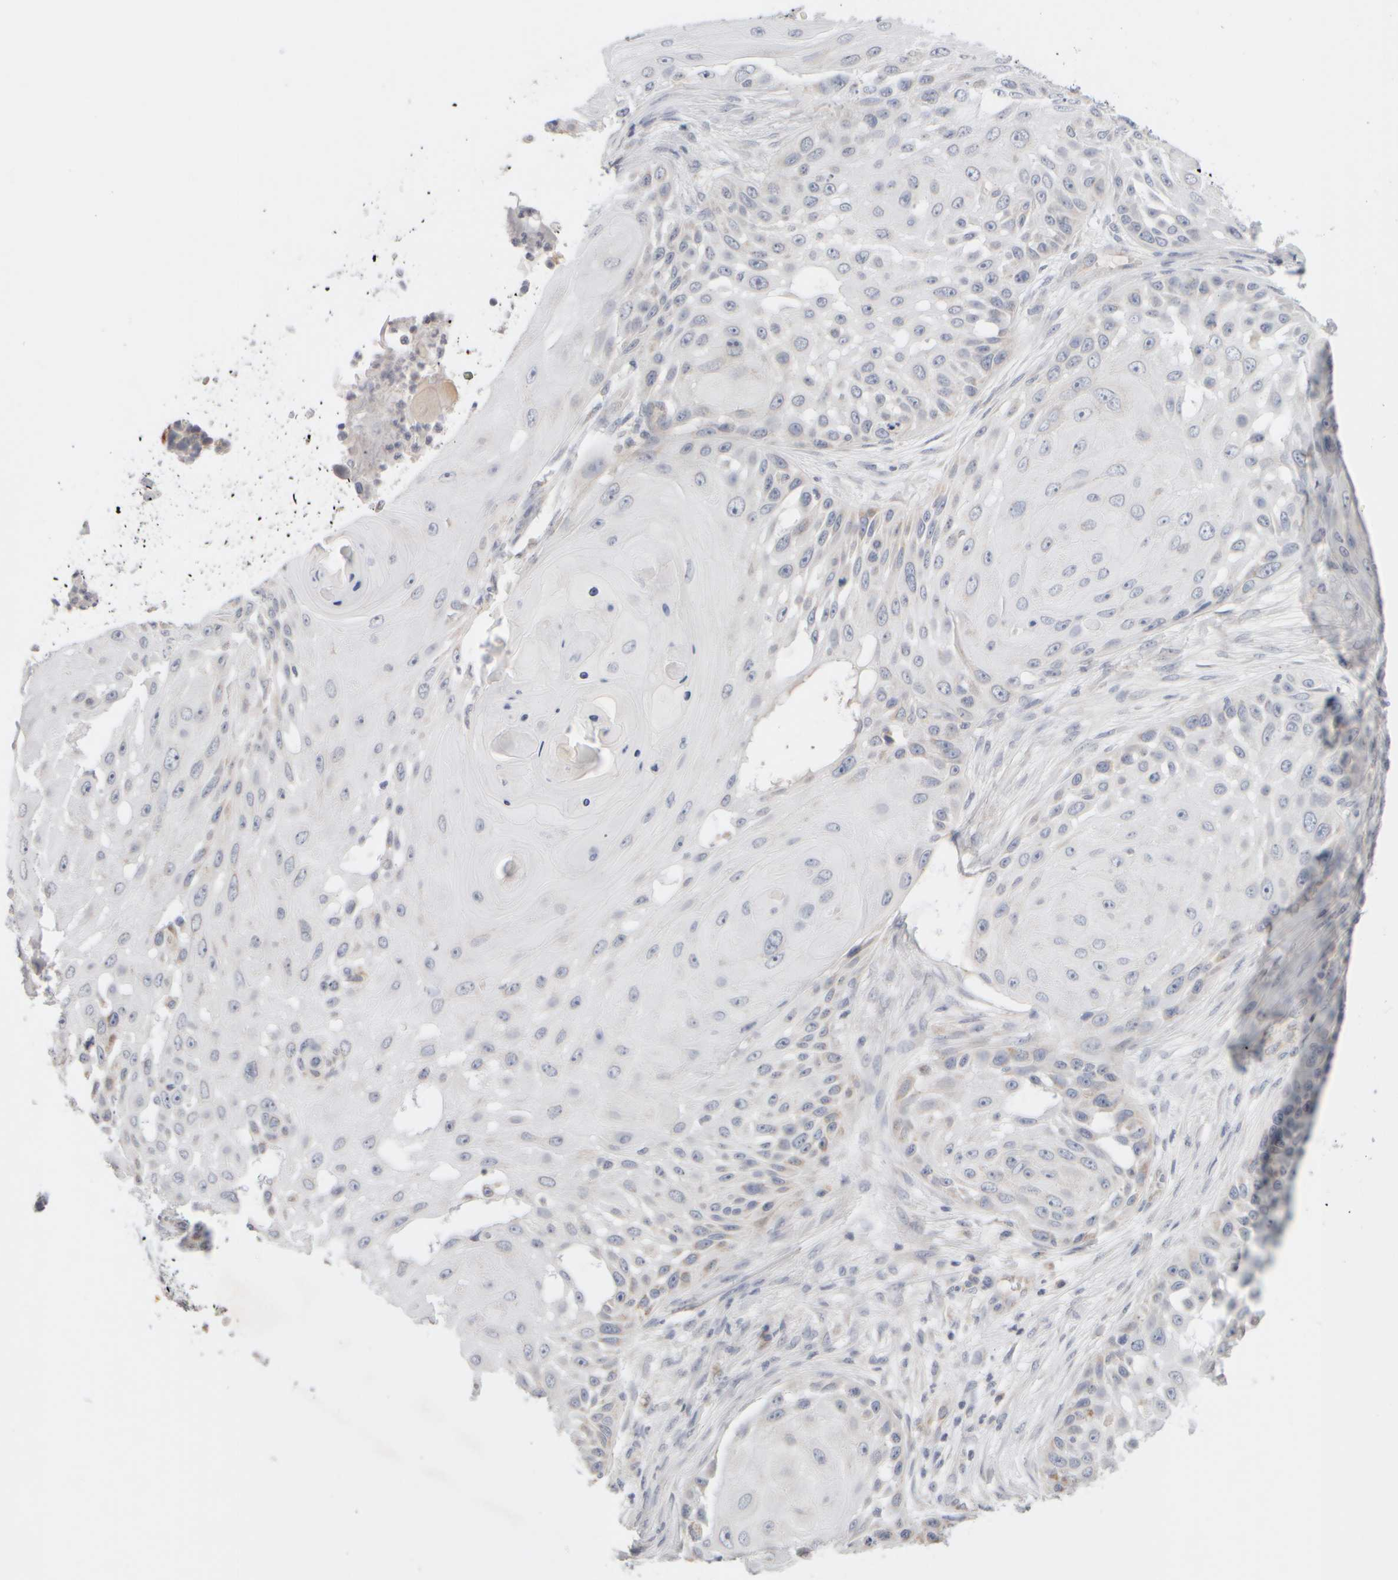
{"staining": {"intensity": "negative", "quantity": "none", "location": "none"}, "tissue": "skin cancer", "cell_type": "Tumor cells", "image_type": "cancer", "snomed": [{"axis": "morphology", "description": "Squamous cell carcinoma, NOS"}, {"axis": "topography", "description": "Skin"}], "caption": "Immunohistochemistry micrograph of skin cancer (squamous cell carcinoma) stained for a protein (brown), which exhibits no staining in tumor cells.", "gene": "ZNF112", "patient": {"sex": "female", "age": 44}}